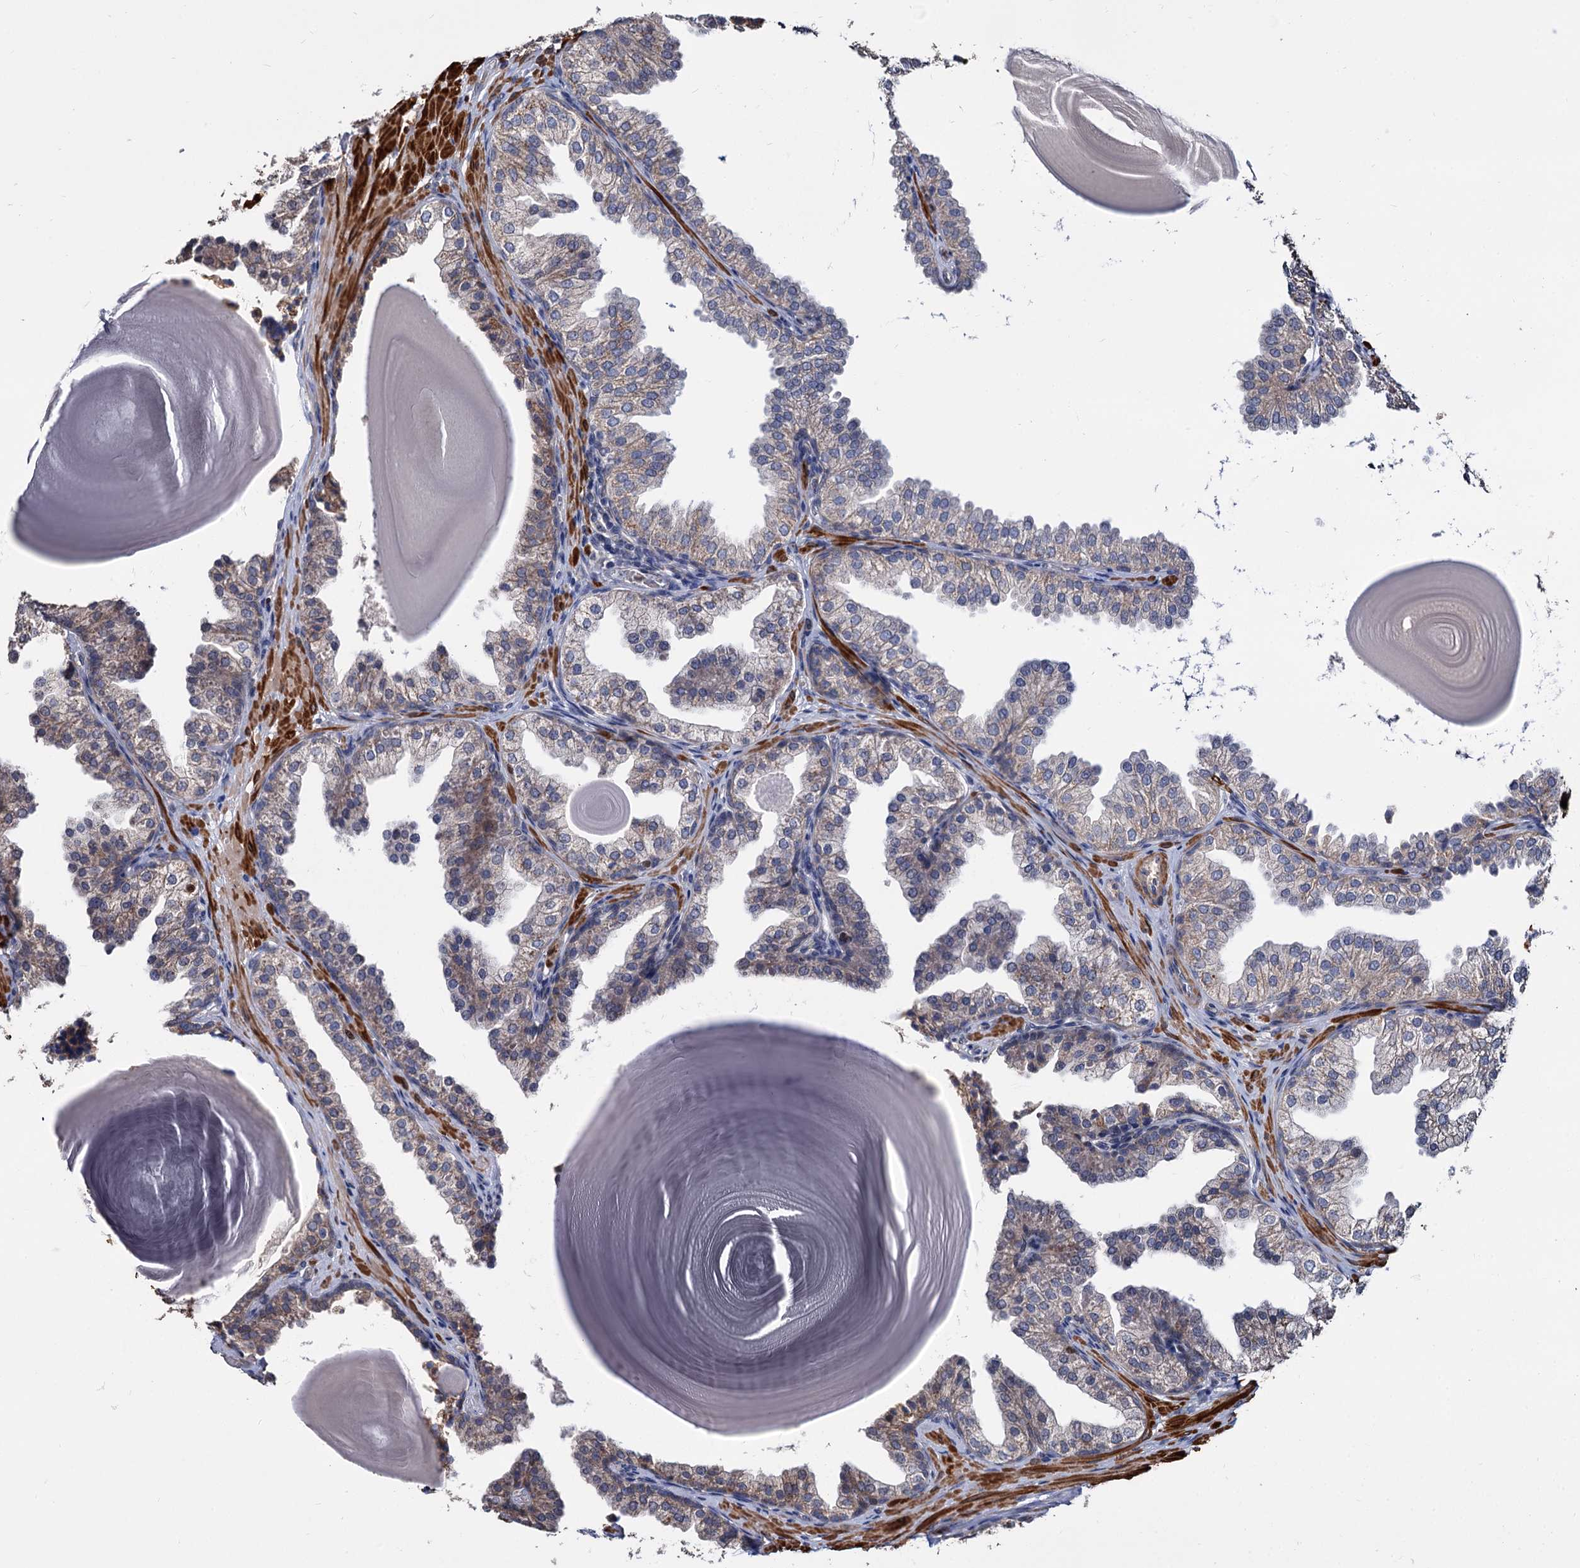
{"staining": {"intensity": "weak", "quantity": "25%-75%", "location": "cytoplasmic/membranous"}, "tissue": "prostate", "cell_type": "Glandular cells", "image_type": "normal", "snomed": [{"axis": "morphology", "description": "Normal tissue, NOS"}, {"axis": "topography", "description": "Prostate"}], "caption": "Weak cytoplasmic/membranous expression is appreciated in about 25%-75% of glandular cells in benign prostate.", "gene": "ALKBH7", "patient": {"sex": "male", "age": 48}}